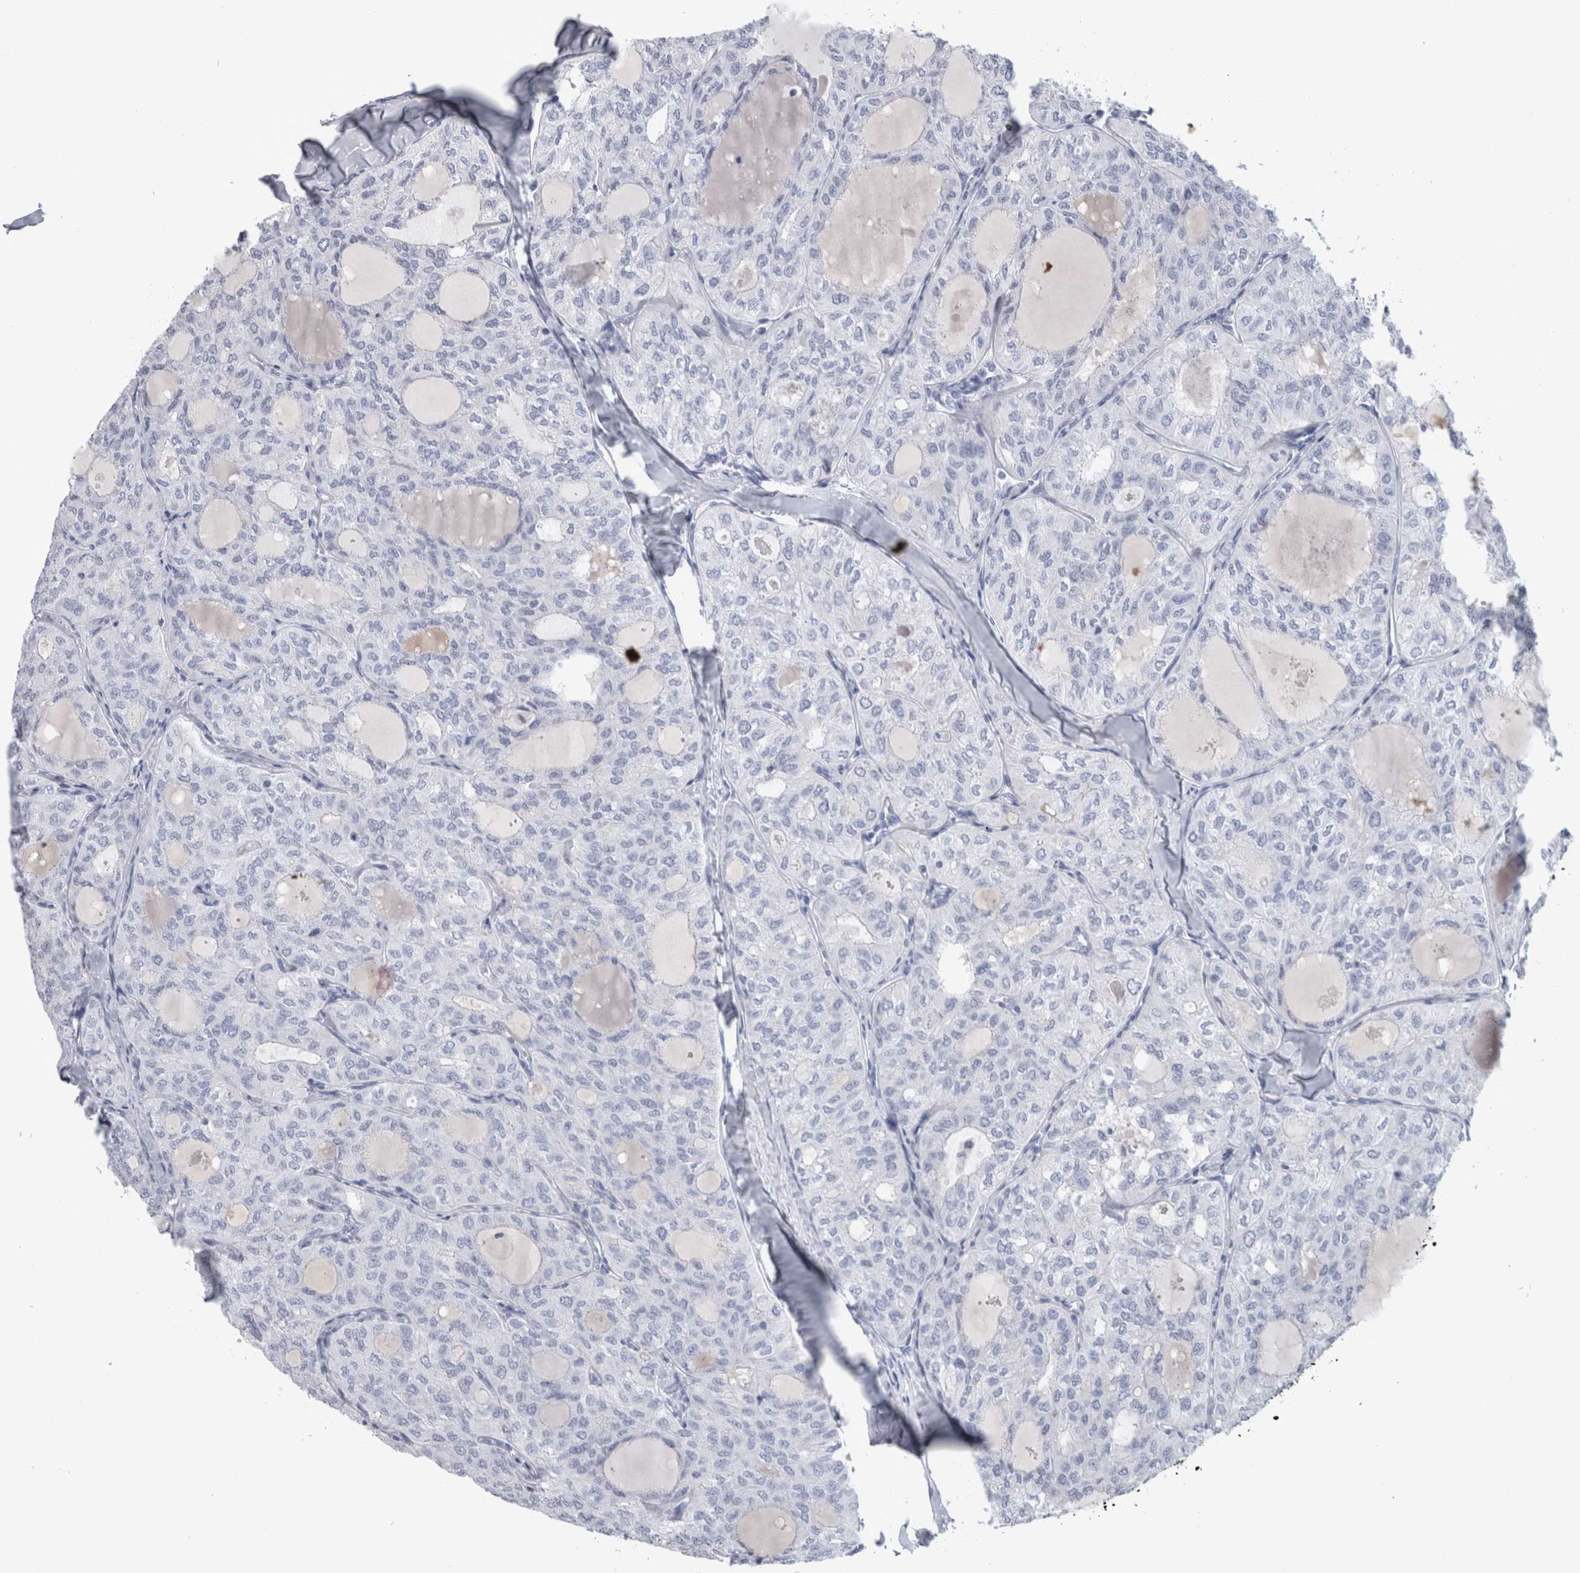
{"staining": {"intensity": "negative", "quantity": "none", "location": "none"}, "tissue": "thyroid cancer", "cell_type": "Tumor cells", "image_type": "cancer", "snomed": [{"axis": "morphology", "description": "Follicular adenoma carcinoma, NOS"}, {"axis": "topography", "description": "Thyroid gland"}], "caption": "A photomicrograph of human thyroid cancer (follicular adenoma carcinoma) is negative for staining in tumor cells. The staining was performed using DAB to visualize the protein expression in brown, while the nuclei were stained in blue with hematoxylin (Magnification: 20x).", "gene": "PAX5", "patient": {"sex": "male", "age": 75}}